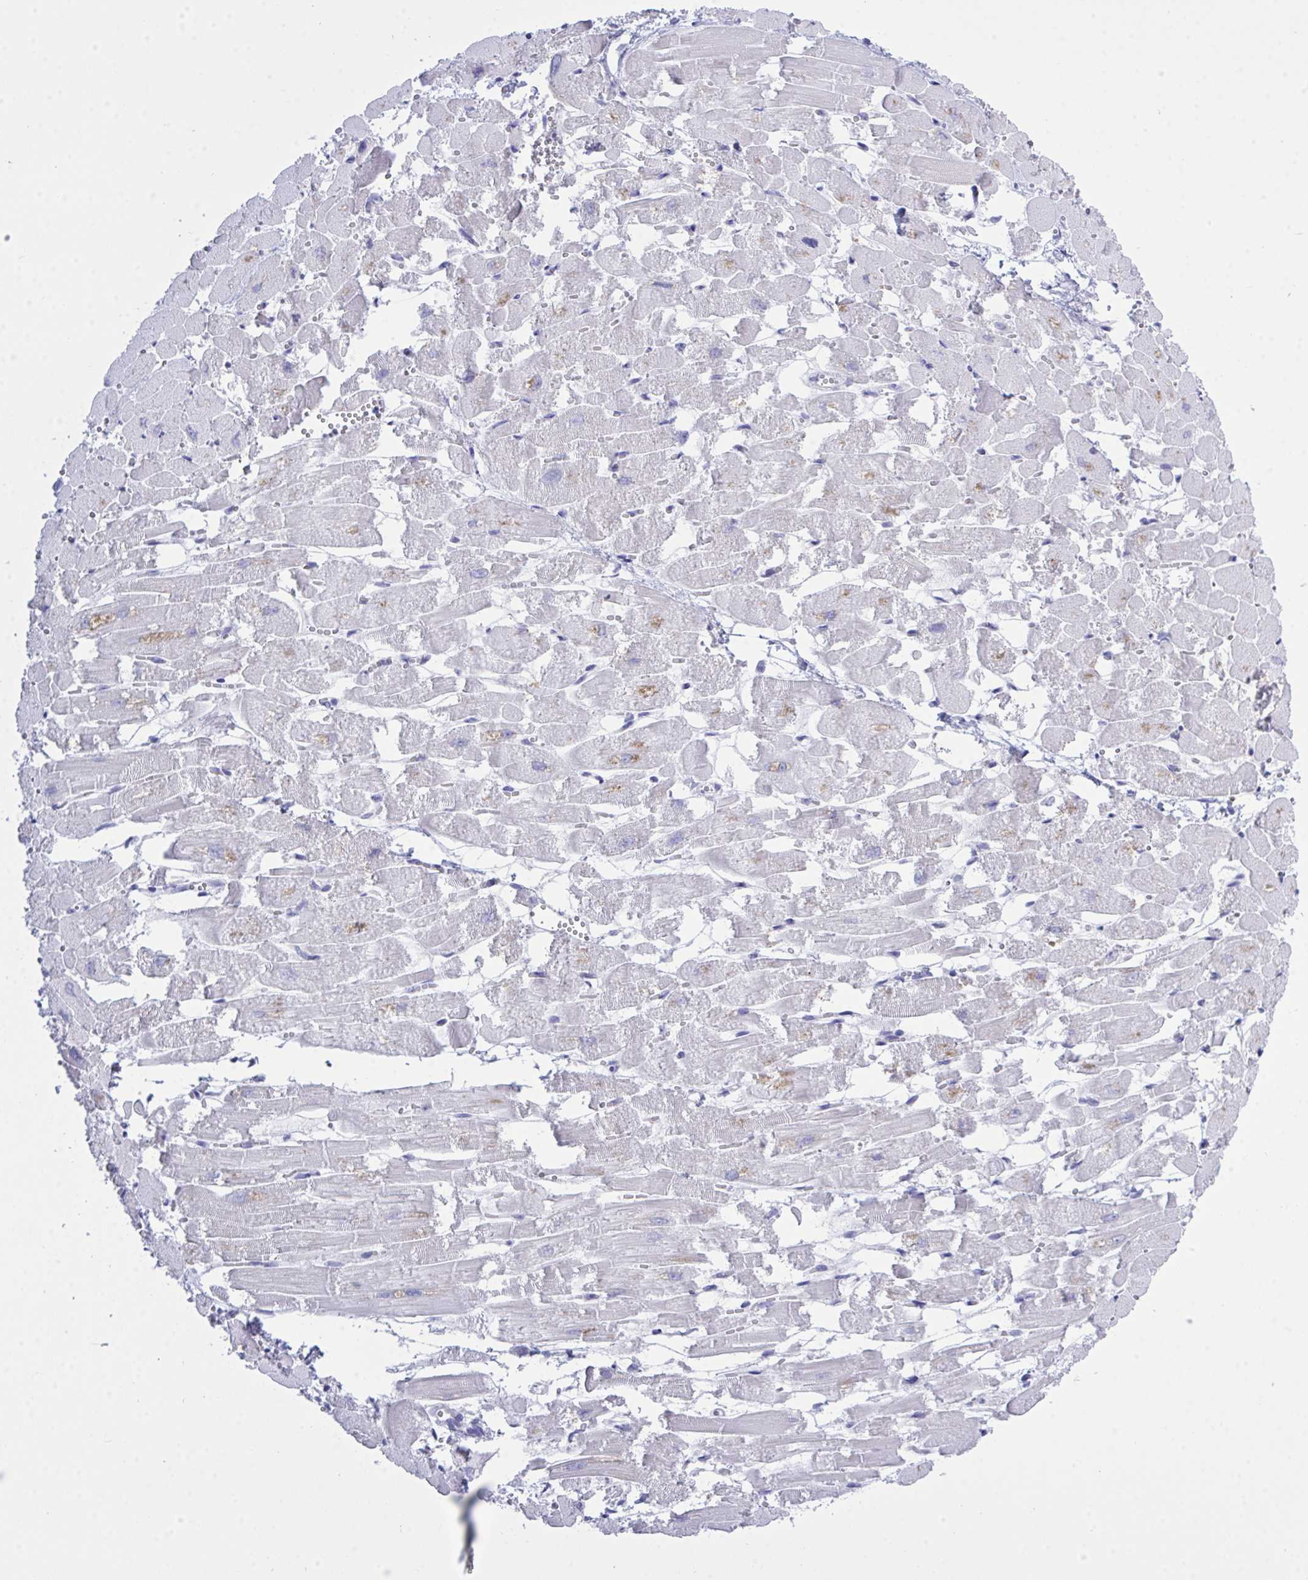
{"staining": {"intensity": "negative", "quantity": "none", "location": "none"}, "tissue": "heart muscle", "cell_type": "Cardiomyocytes", "image_type": "normal", "snomed": [{"axis": "morphology", "description": "Normal tissue, NOS"}, {"axis": "topography", "description": "Heart"}], "caption": "IHC of benign heart muscle shows no positivity in cardiomyocytes.", "gene": "GLB1L2", "patient": {"sex": "female", "age": 52}}